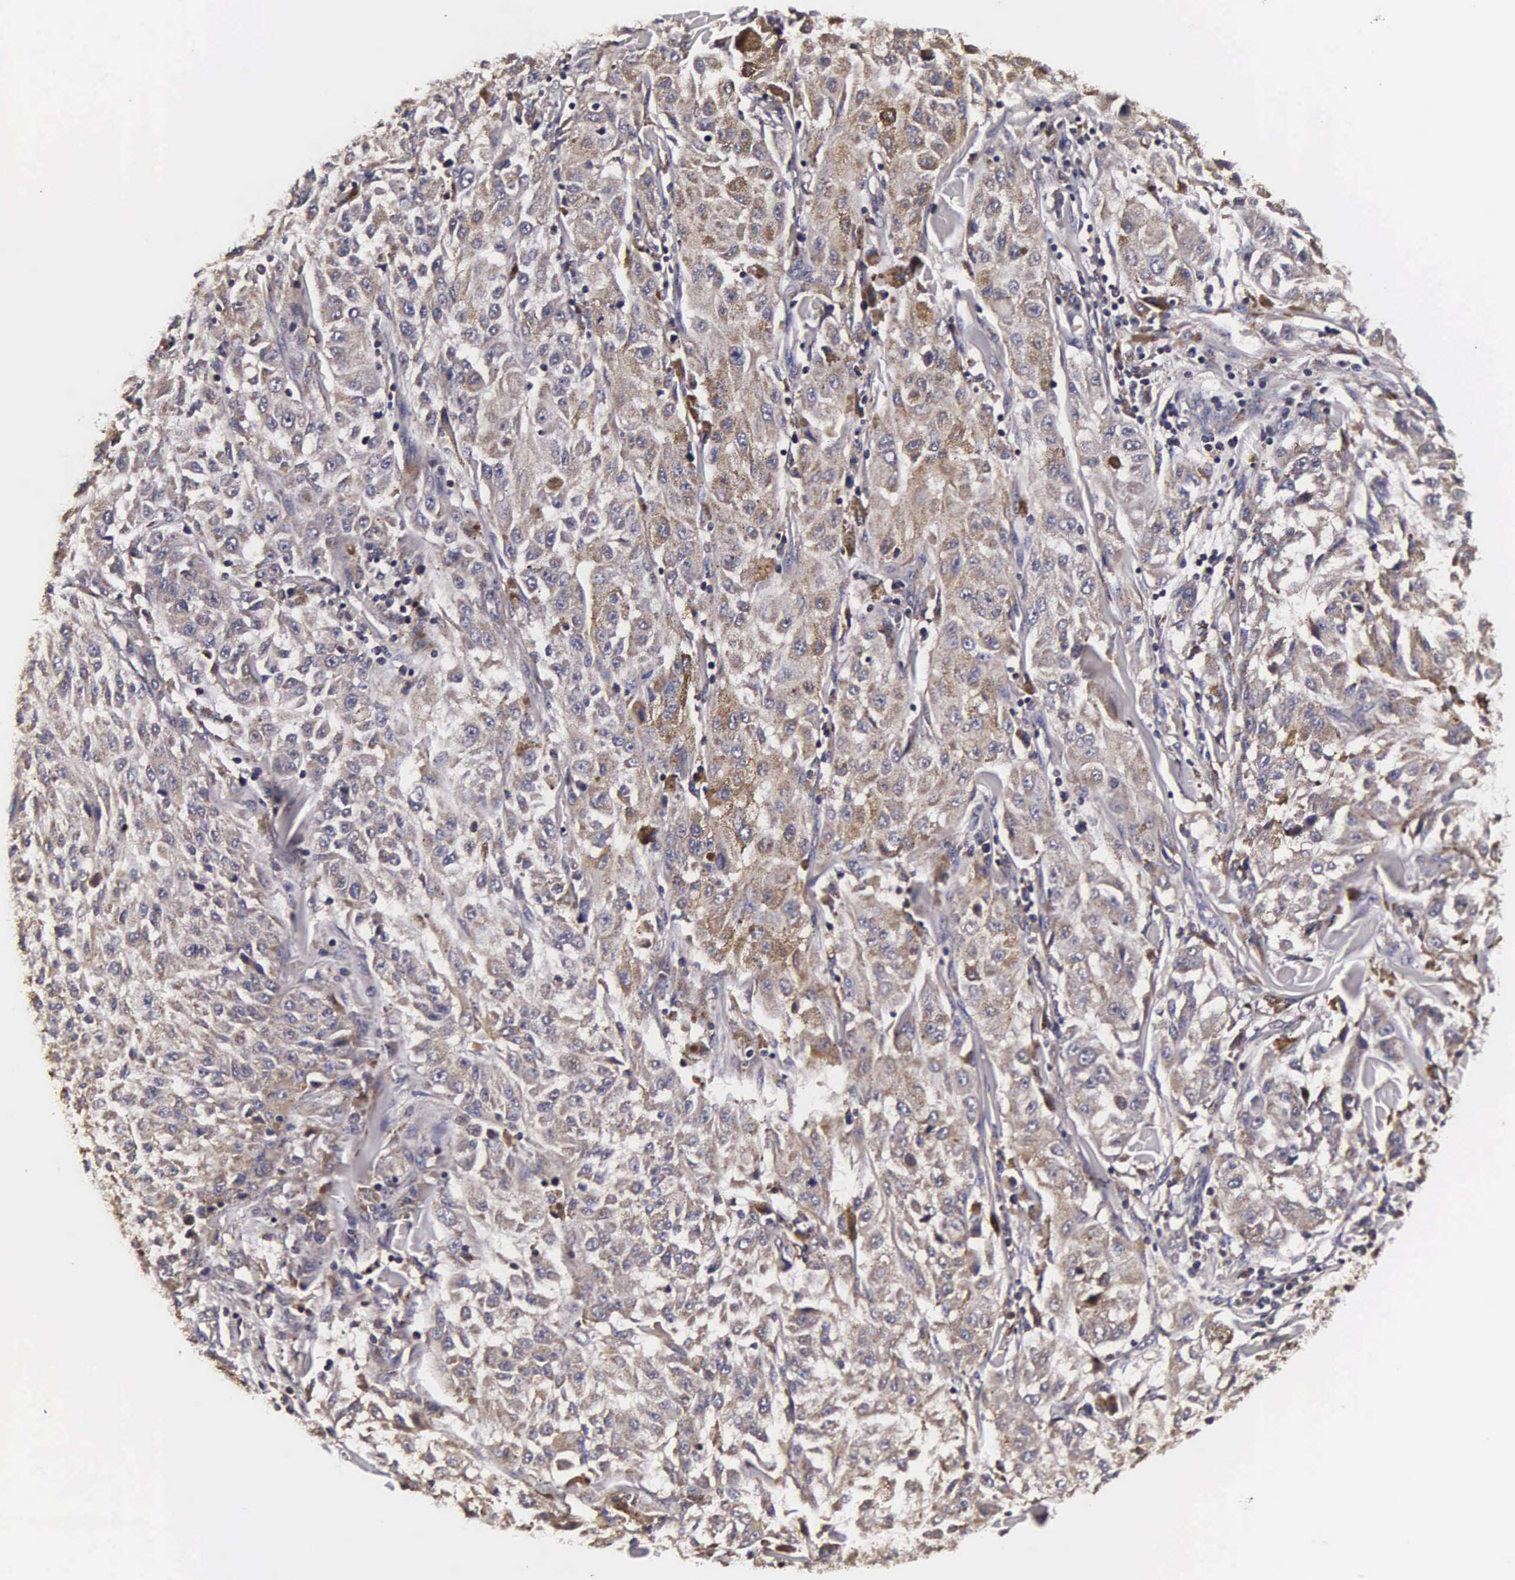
{"staining": {"intensity": "negative", "quantity": "none", "location": "none"}, "tissue": "melanoma", "cell_type": "Tumor cells", "image_type": "cancer", "snomed": [{"axis": "morphology", "description": "Malignant melanoma, NOS"}, {"axis": "topography", "description": "Skin"}], "caption": "Tumor cells show no significant protein positivity in malignant melanoma.", "gene": "PSMA3", "patient": {"sex": "female", "age": 64}}